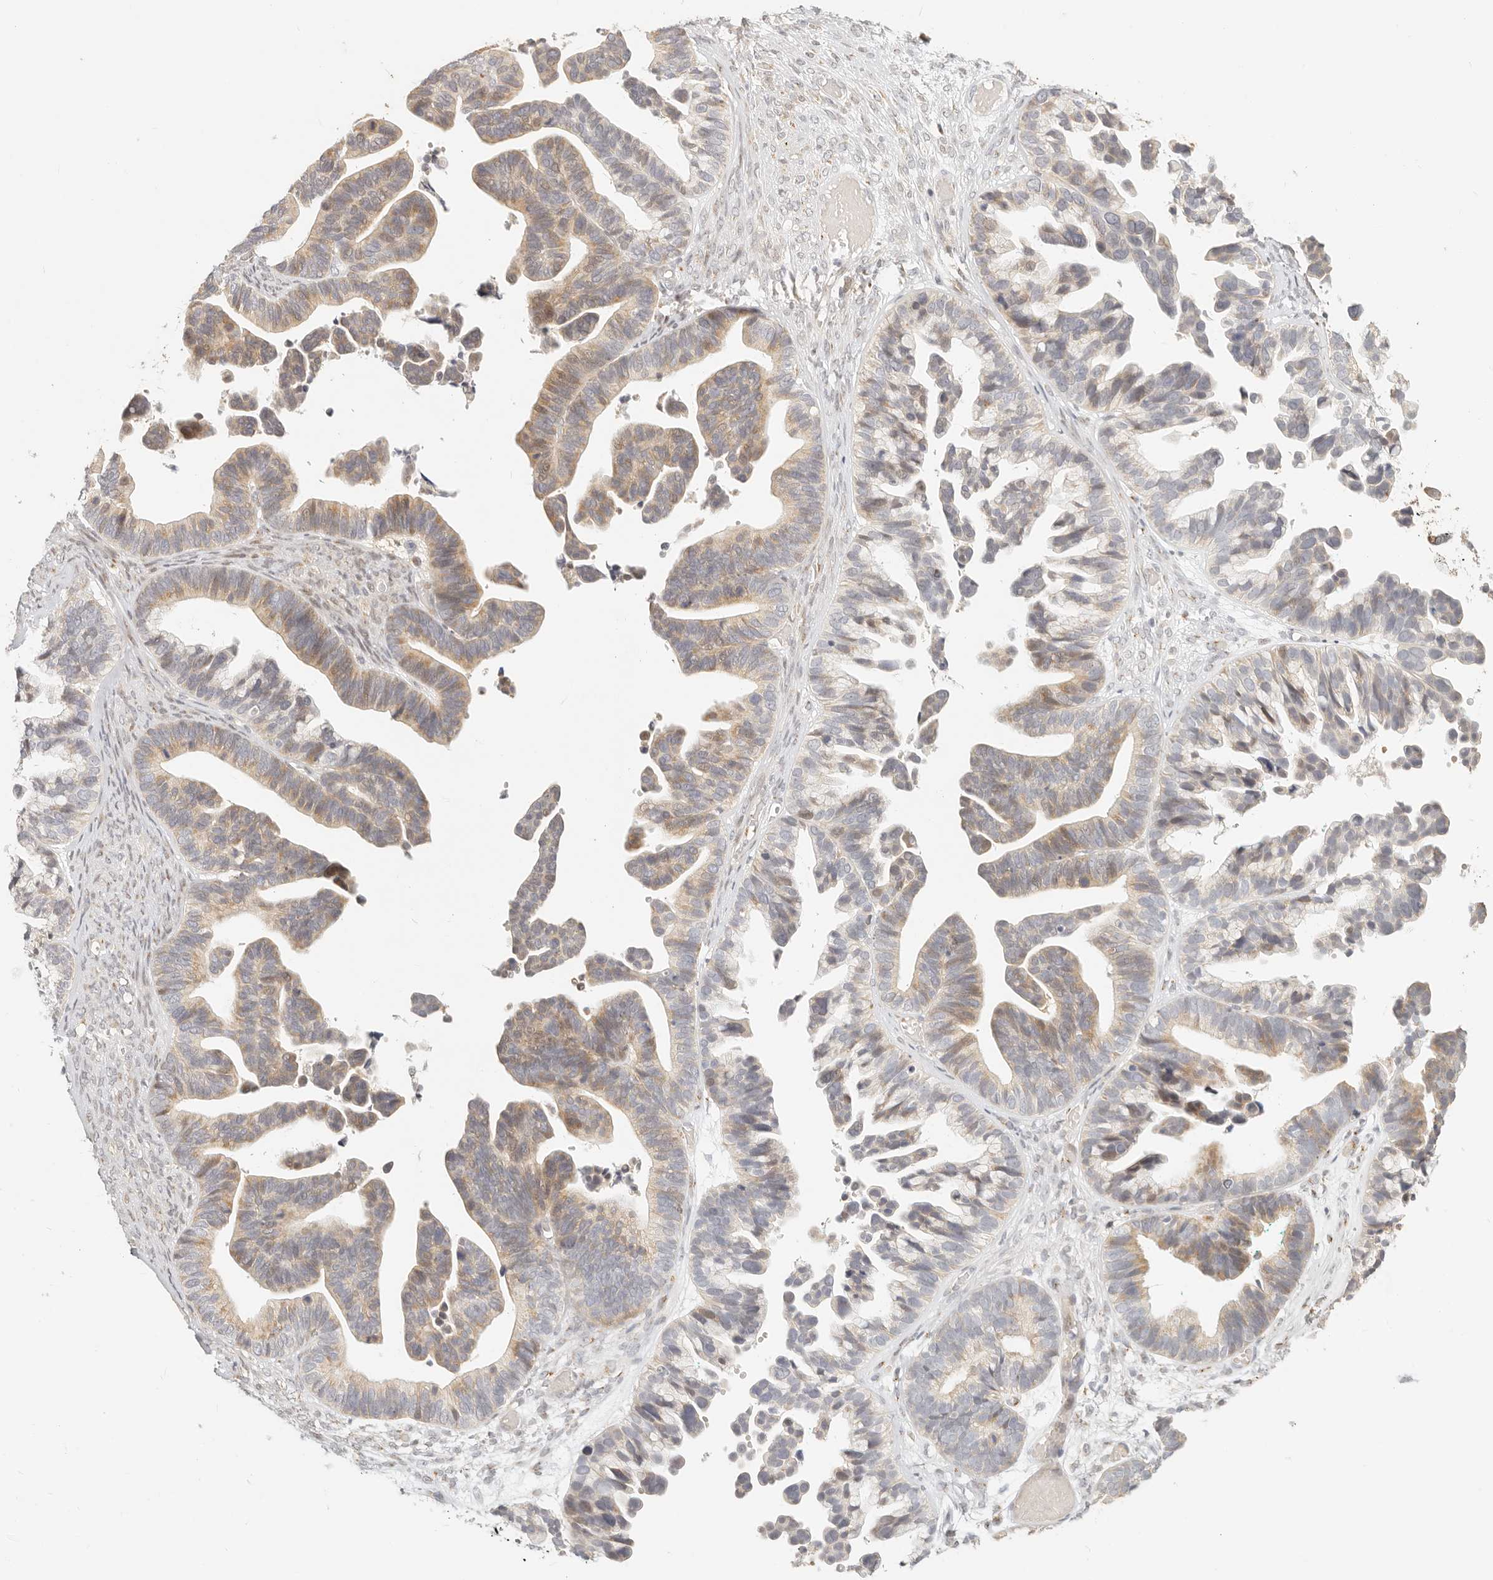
{"staining": {"intensity": "moderate", "quantity": "25%-75%", "location": "cytoplasmic/membranous"}, "tissue": "ovarian cancer", "cell_type": "Tumor cells", "image_type": "cancer", "snomed": [{"axis": "morphology", "description": "Cystadenocarcinoma, serous, NOS"}, {"axis": "topography", "description": "Ovary"}], "caption": "Immunohistochemistry of ovarian serous cystadenocarcinoma displays medium levels of moderate cytoplasmic/membranous expression in approximately 25%-75% of tumor cells.", "gene": "FAM20B", "patient": {"sex": "female", "age": 56}}